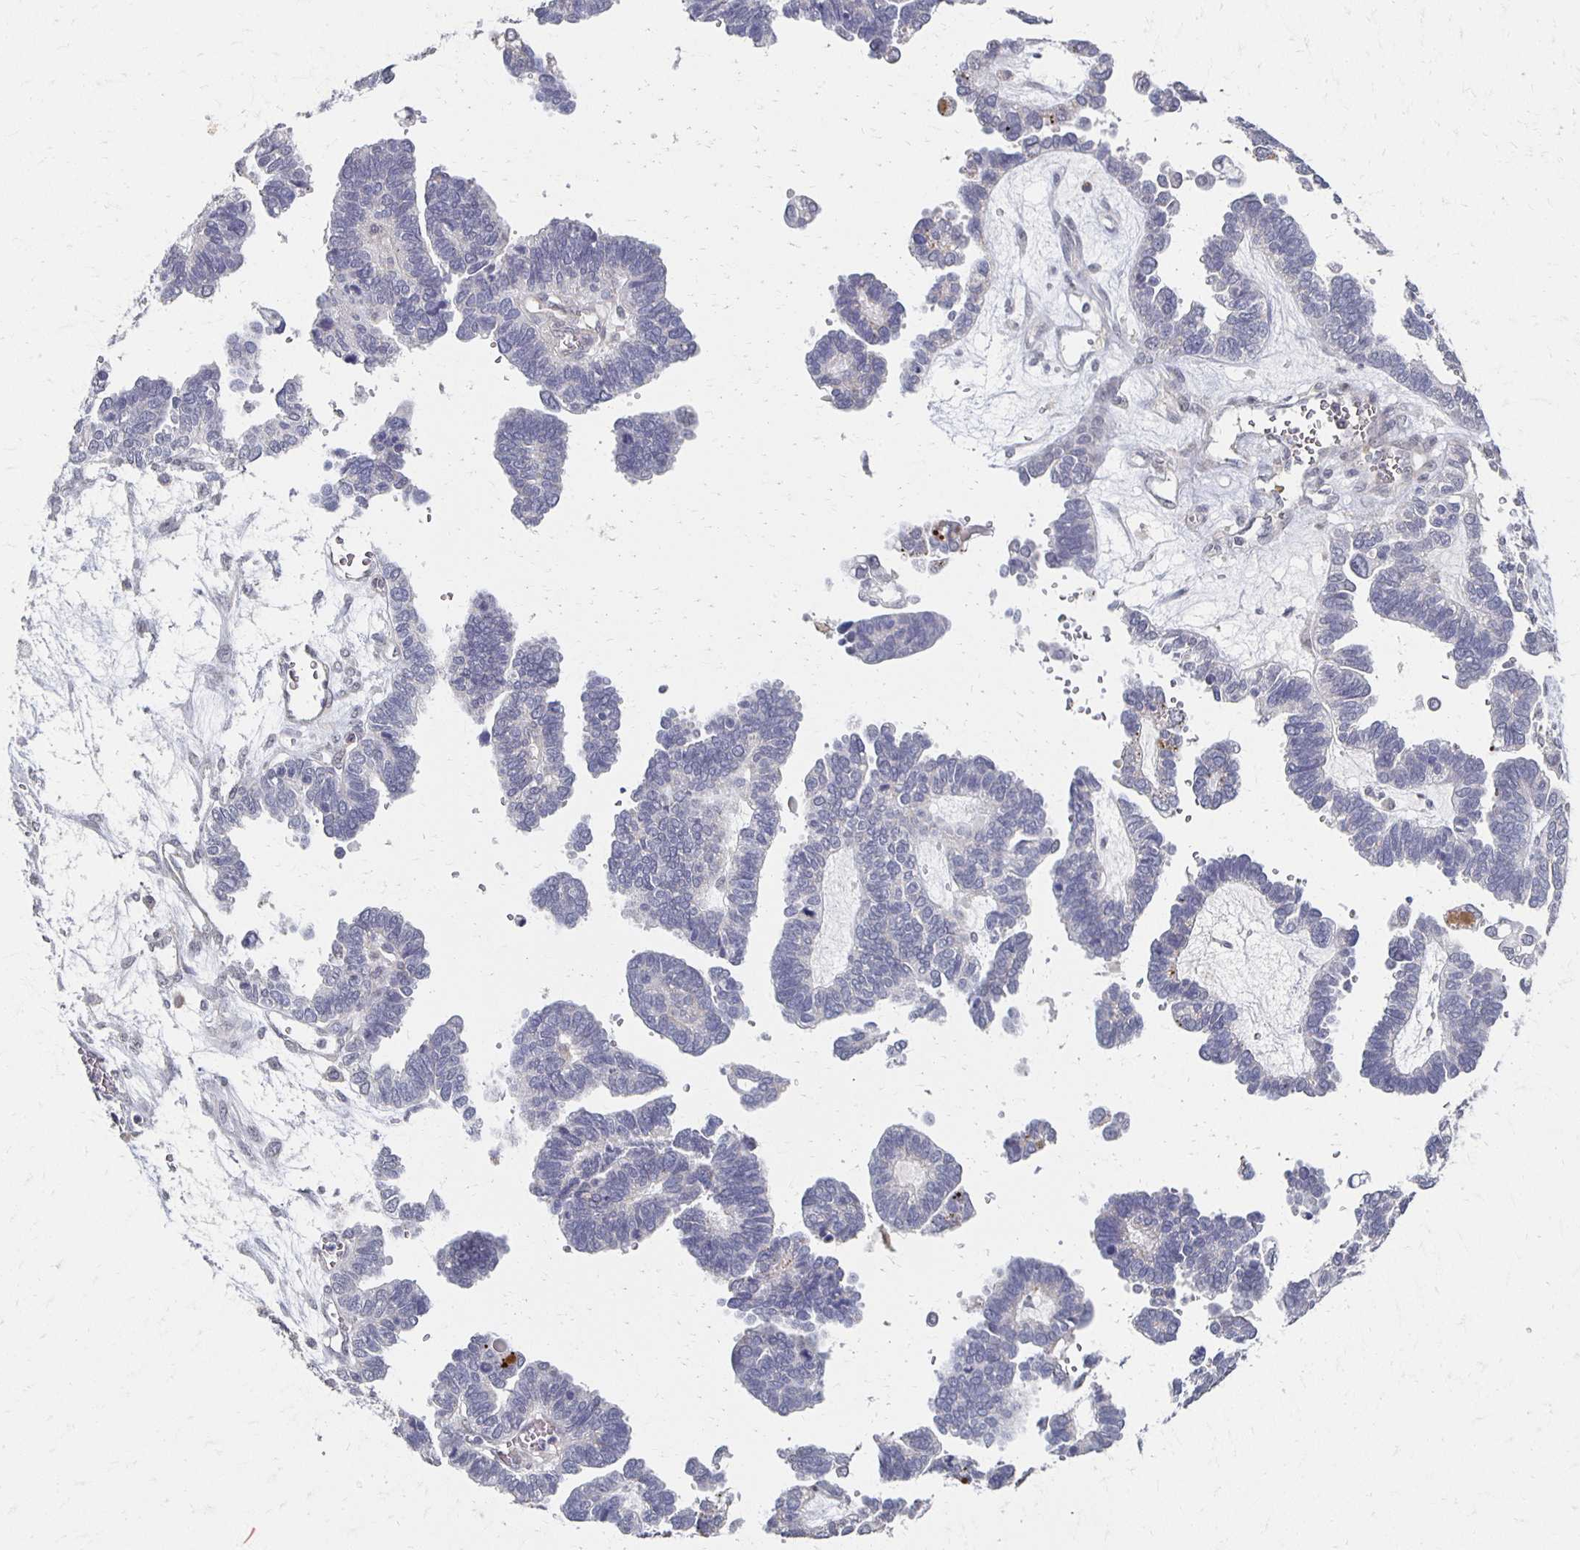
{"staining": {"intensity": "negative", "quantity": "none", "location": "none"}, "tissue": "ovarian cancer", "cell_type": "Tumor cells", "image_type": "cancer", "snomed": [{"axis": "morphology", "description": "Cystadenocarcinoma, serous, NOS"}, {"axis": "topography", "description": "Ovary"}], "caption": "Immunohistochemical staining of human ovarian cancer (serous cystadenocarcinoma) exhibits no significant positivity in tumor cells.", "gene": "DAB1", "patient": {"sex": "female", "age": 51}}